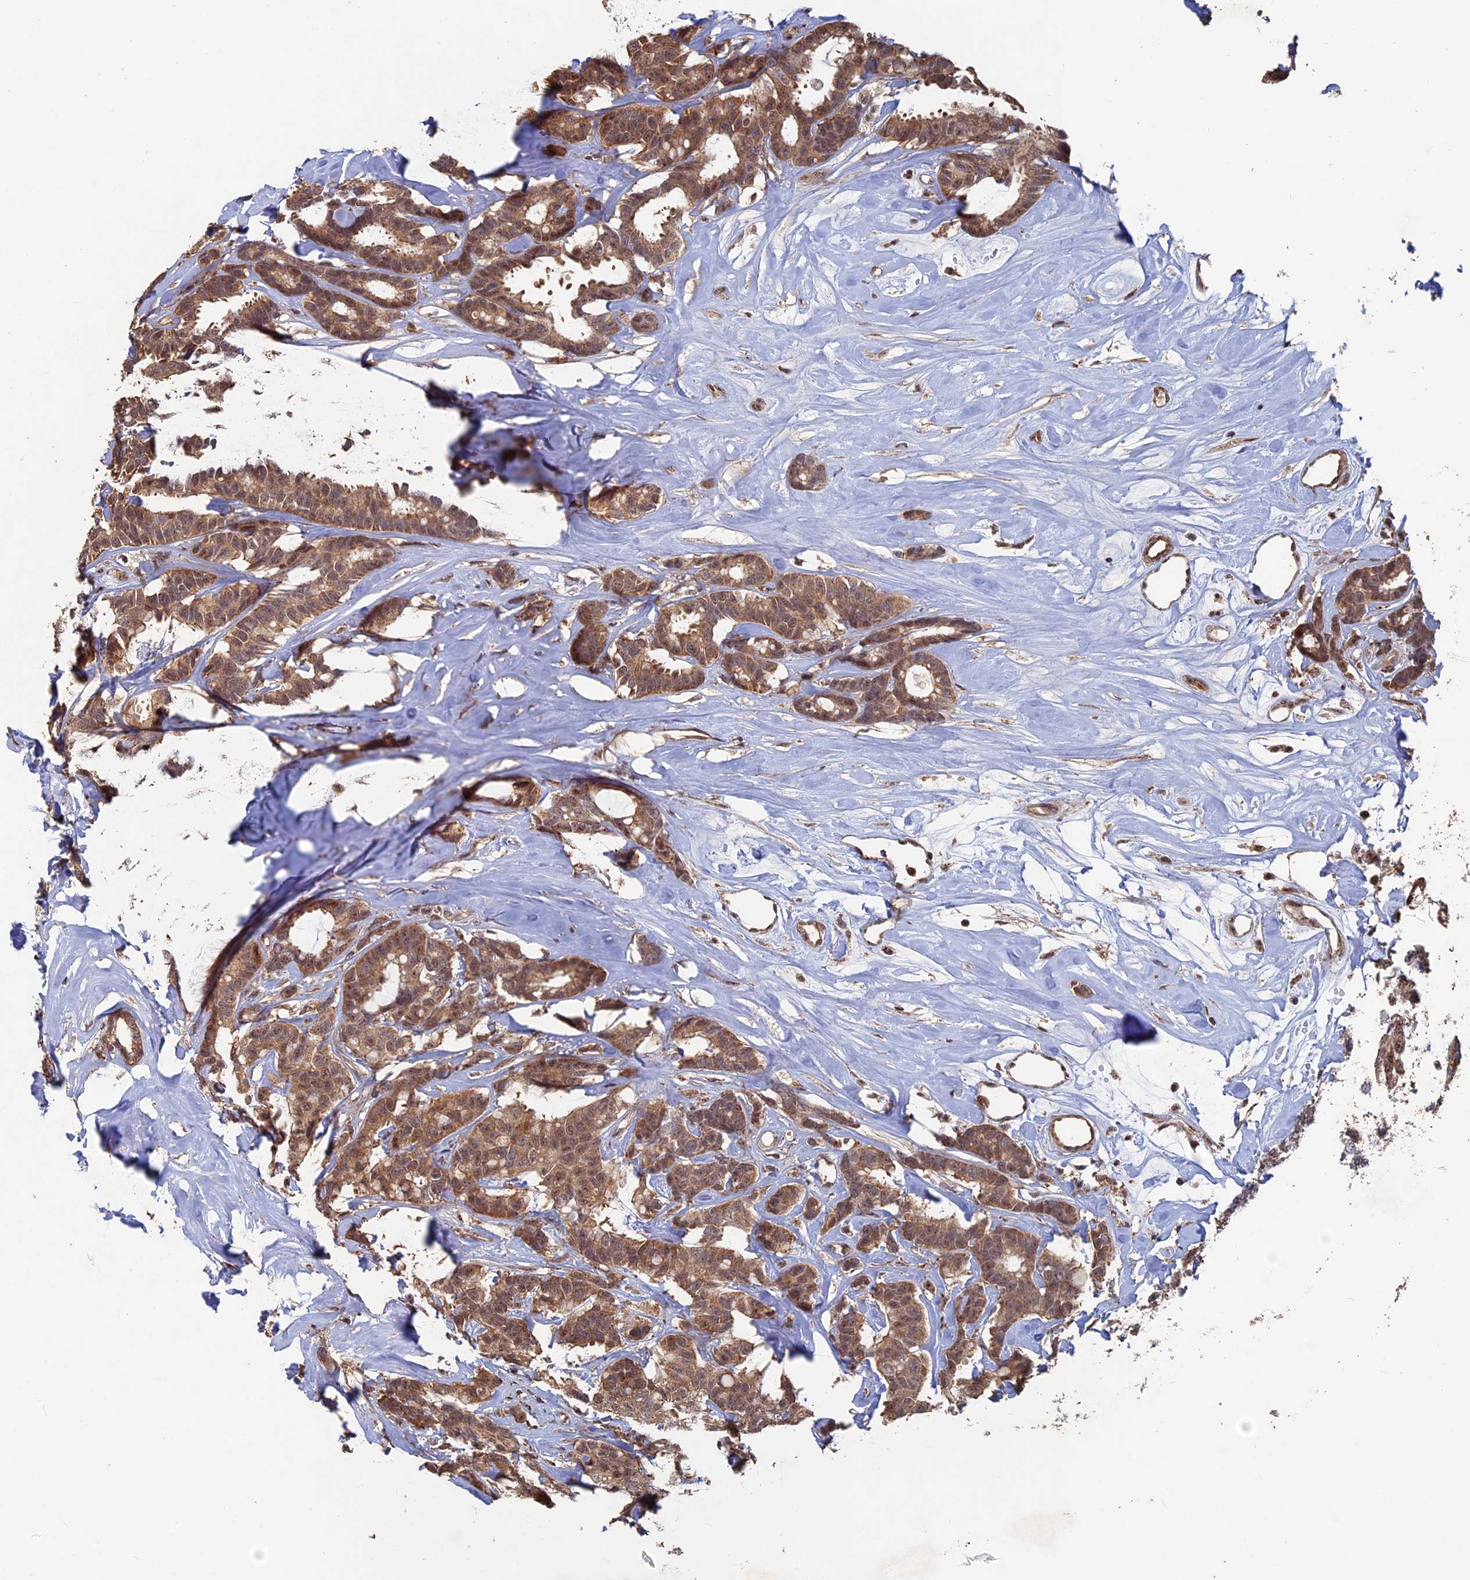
{"staining": {"intensity": "moderate", "quantity": ">75%", "location": "cytoplasmic/membranous,nuclear"}, "tissue": "breast cancer", "cell_type": "Tumor cells", "image_type": "cancer", "snomed": [{"axis": "morphology", "description": "Duct carcinoma"}, {"axis": "topography", "description": "Breast"}], "caption": "Immunohistochemistry (IHC) staining of breast intraductal carcinoma, which shows medium levels of moderate cytoplasmic/membranous and nuclear staining in about >75% of tumor cells indicating moderate cytoplasmic/membranous and nuclear protein staining. The staining was performed using DAB (3,3'-diaminobenzidine) (brown) for protein detection and nuclei were counterstained in hematoxylin (blue).", "gene": "KIAA1328", "patient": {"sex": "female", "age": 87}}